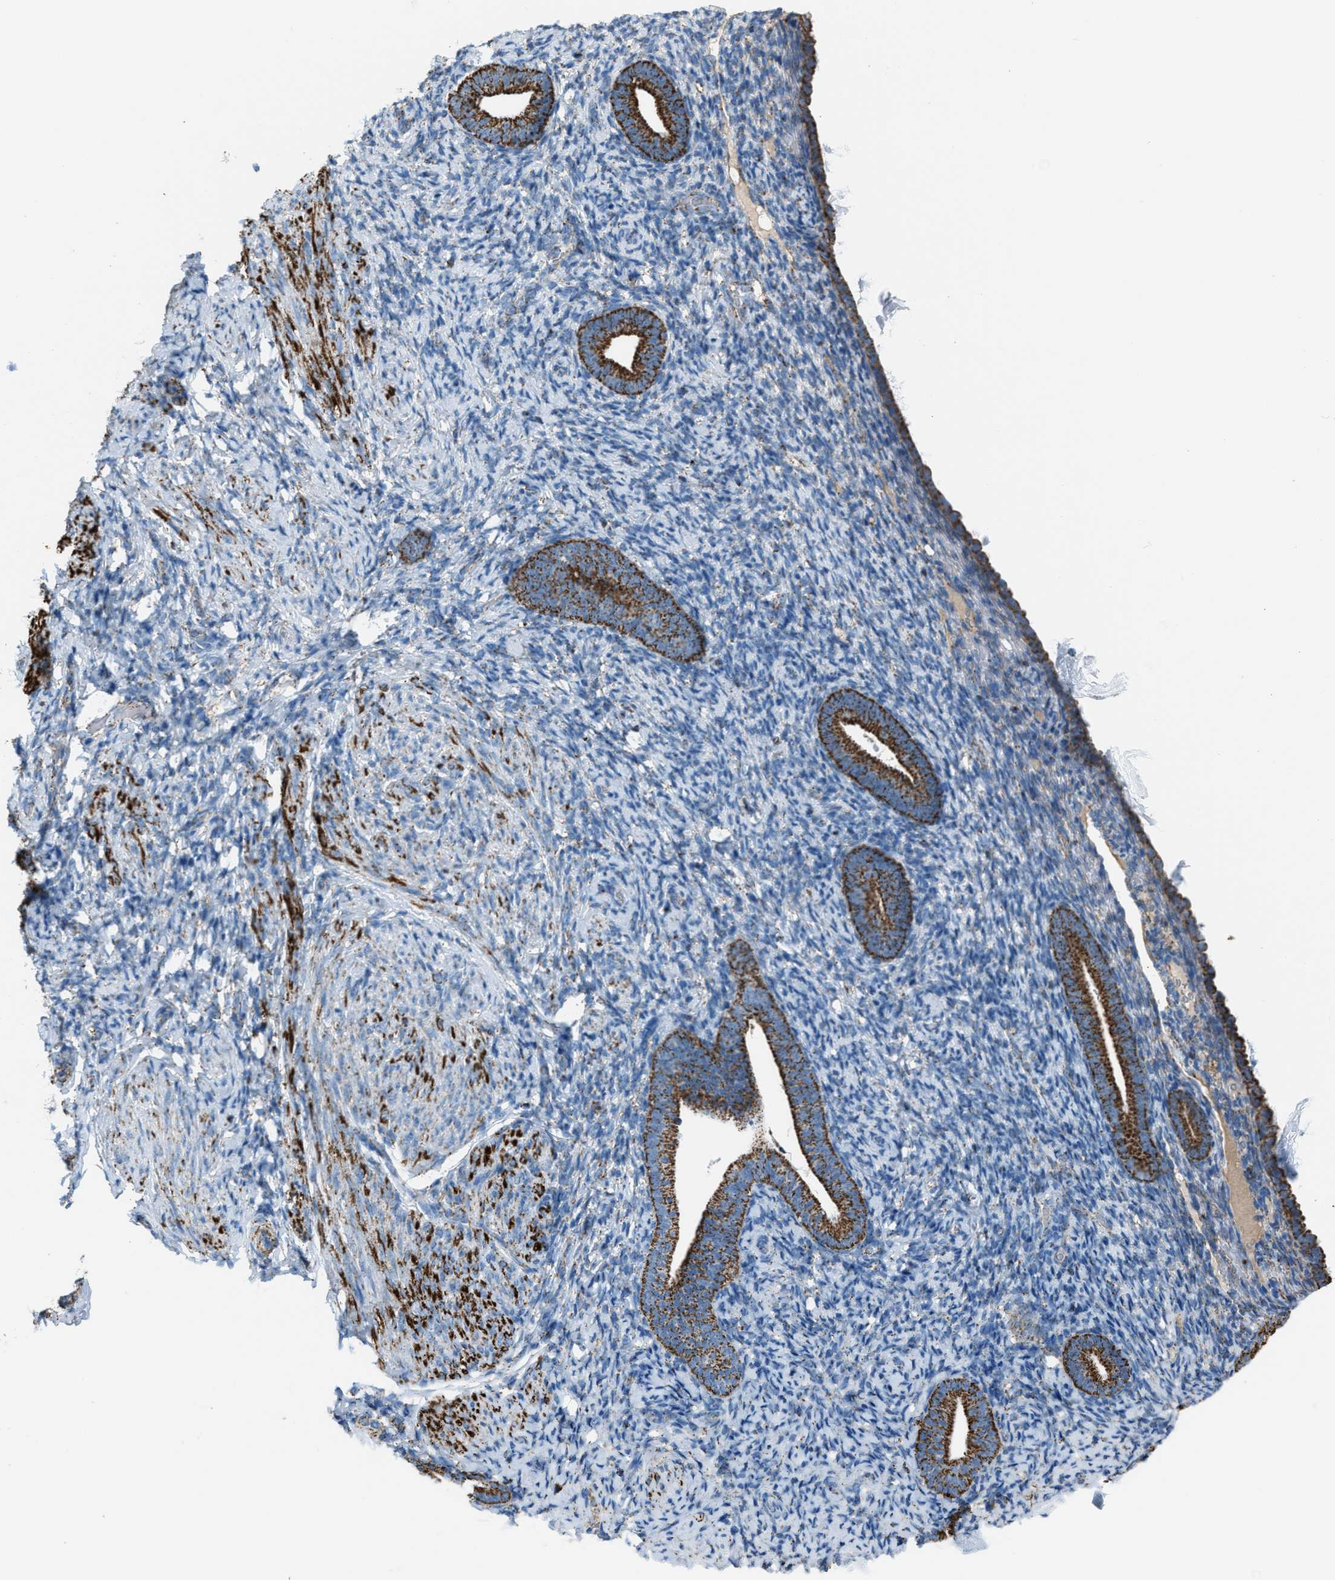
{"staining": {"intensity": "moderate", "quantity": "25%-75%", "location": "cytoplasmic/membranous"}, "tissue": "endometrium", "cell_type": "Cells in endometrial stroma", "image_type": "normal", "snomed": [{"axis": "morphology", "description": "Normal tissue, NOS"}, {"axis": "topography", "description": "Endometrium"}], "caption": "Immunohistochemistry (IHC) histopathology image of unremarkable endometrium stained for a protein (brown), which demonstrates medium levels of moderate cytoplasmic/membranous expression in about 25%-75% of cells in endometrial stroma.", "gene": "MDH2", "patient": {"sex": "female", "age": 51}}